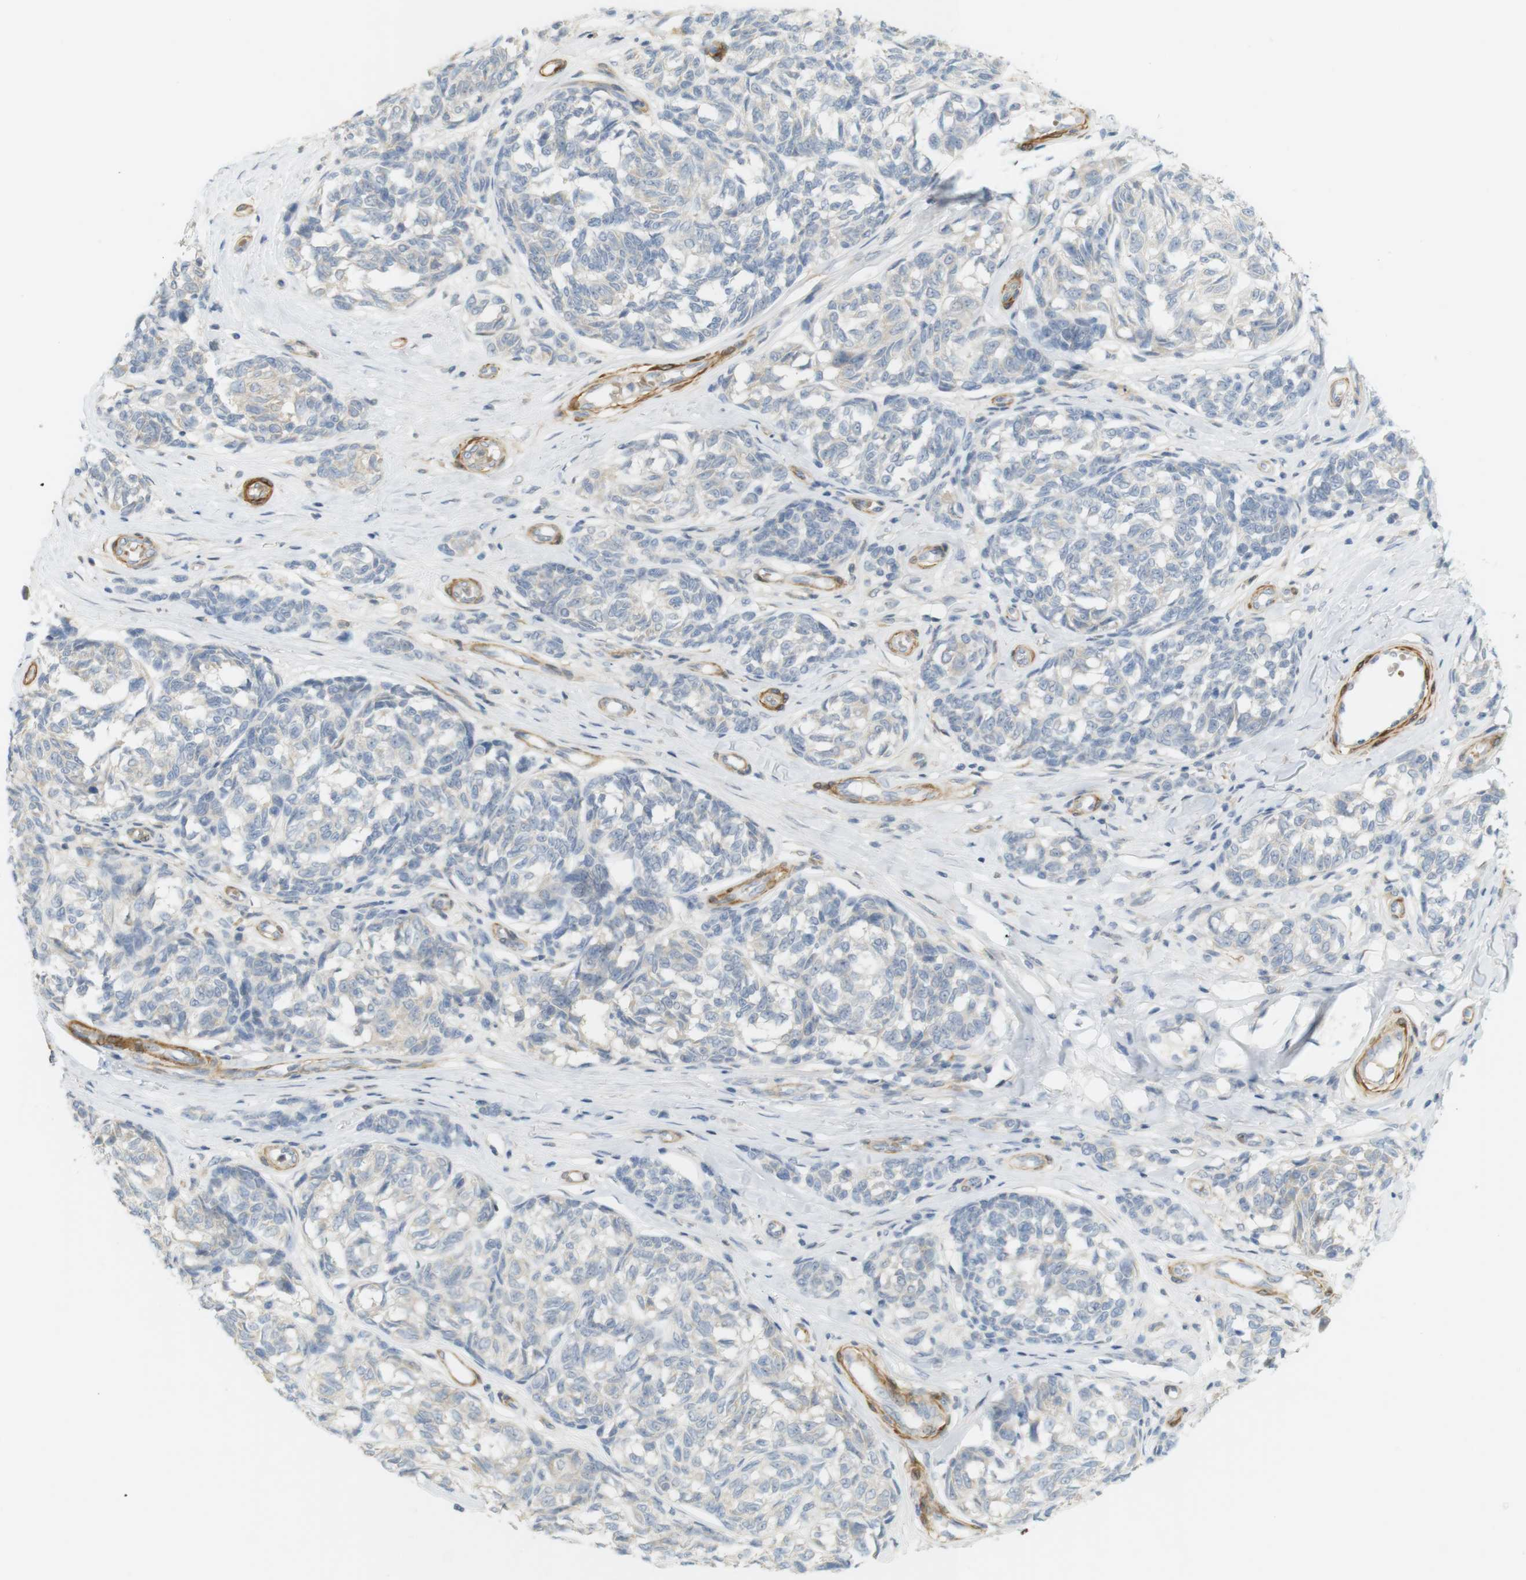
{"staining": {"intensity": "weak", "quantity": "<25%", "location": "cytoplasmic/membranous"}, "tissue": "melanoma", "cell_type": "Tumor cells", "image_type": "cancer", "snomed": [{"axis": "morphology", "description": "Malignant melanoma, NOS"}, {"axis": "topography", "description": "Skin"}], "caption": "This is an IHC histopathology image of human melanoma. There is no staining in tumor cells.", "gene": "PDE3A", "patient": {"sex": "female", "age": 64}}